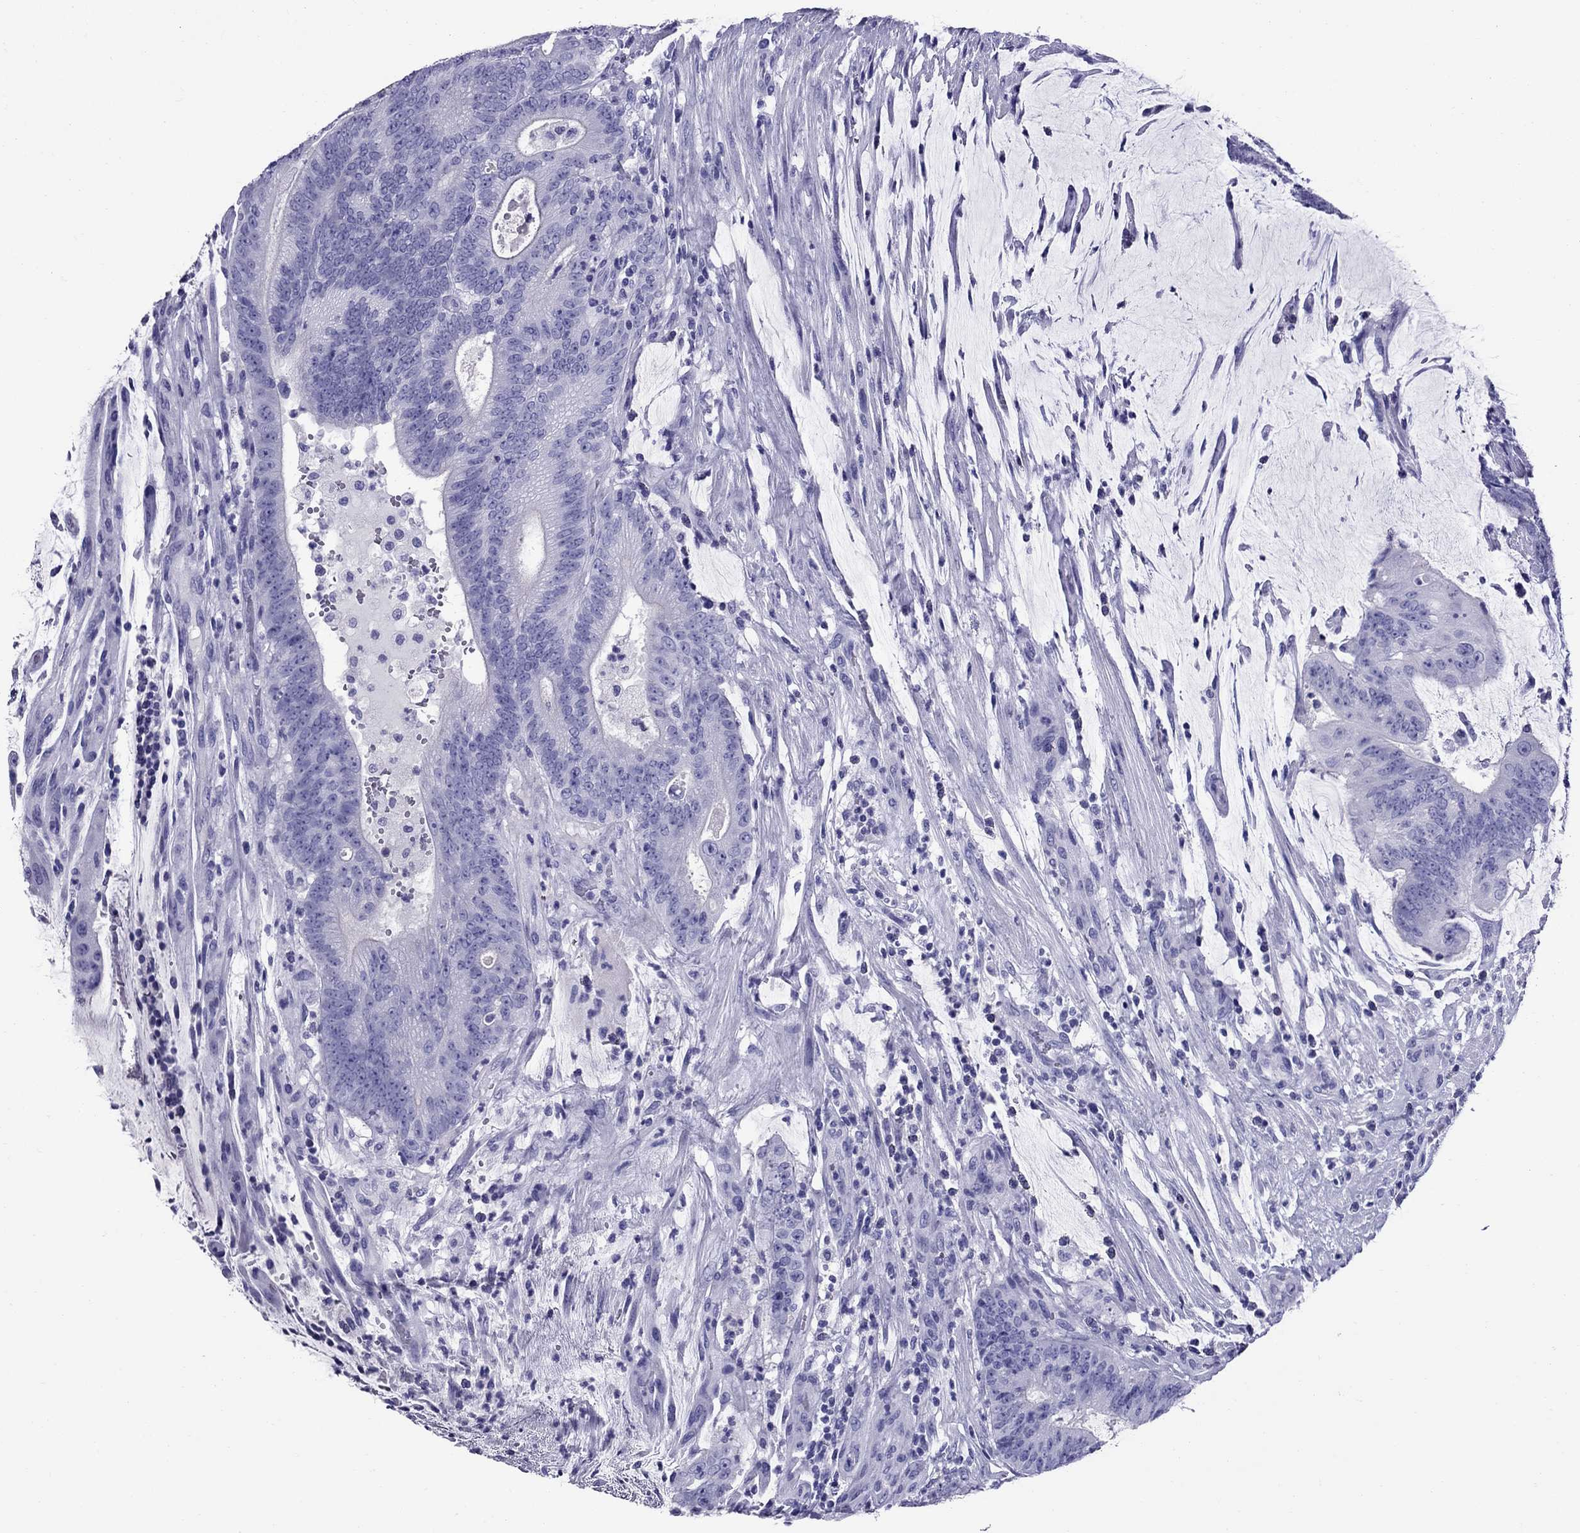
{"staining": {"intensity": "negative", "quantity": "none", "location": "none"}, "tissue": "colorectal cancer", "cell_type": "Tumor cells", "image_type": "cancer", "snomed": [{"axis": "morphology", "description": "Adenocarcinoma, NOS"}, {"axis": "topography", "description": "Colon"}], "caption": "Colorectal cancer (adenocarcinoma) was stained to show a protein in brown. There is no significant staining in tumor cells.", "gene": "AVPR1B", "patient": {"sex": "female", "age": 43}}